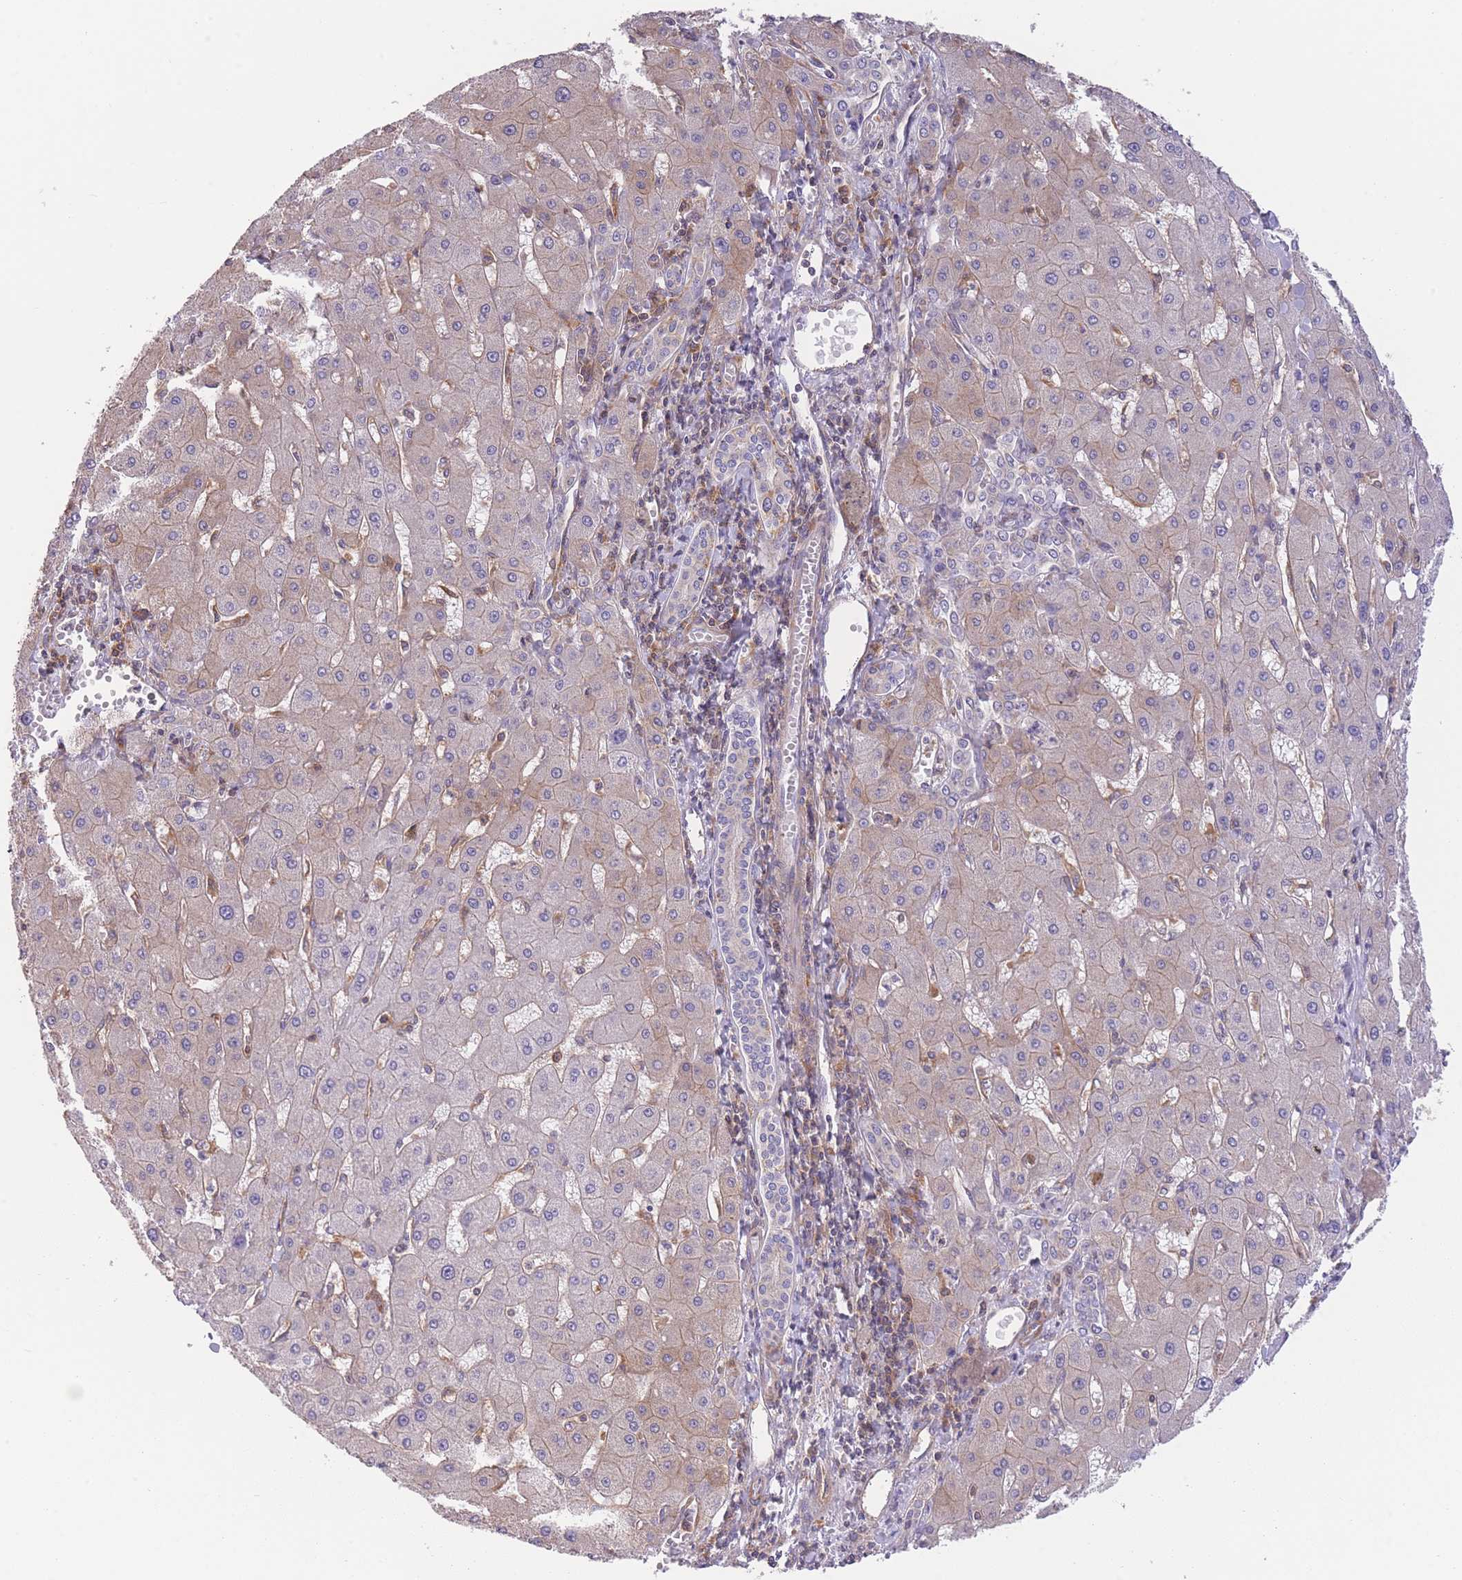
{"staining": {"intensity": "negative", "quantity": "none", "location": "none"}, "tissue": "liver cancer", "cell_type": "Tumor cells", "image_type": "cancer", "snomed": [{"axis": "morphology", "description": "Carcinoma, Hepatocellular, NOS"}, {"axis": "topography", "description": "Liver"}], "caption": "Tumor cells show no significant staining in liver cancer. Brightfield microscopy of immunohistochemistry (IHC) stained with DAB (3,3'-diaminobenzidine) (brown) and hematoxylin (blue), captured at high magnification.", "gene": "PRKAR1A", "patient": {"sex": "male", "age": 72}}